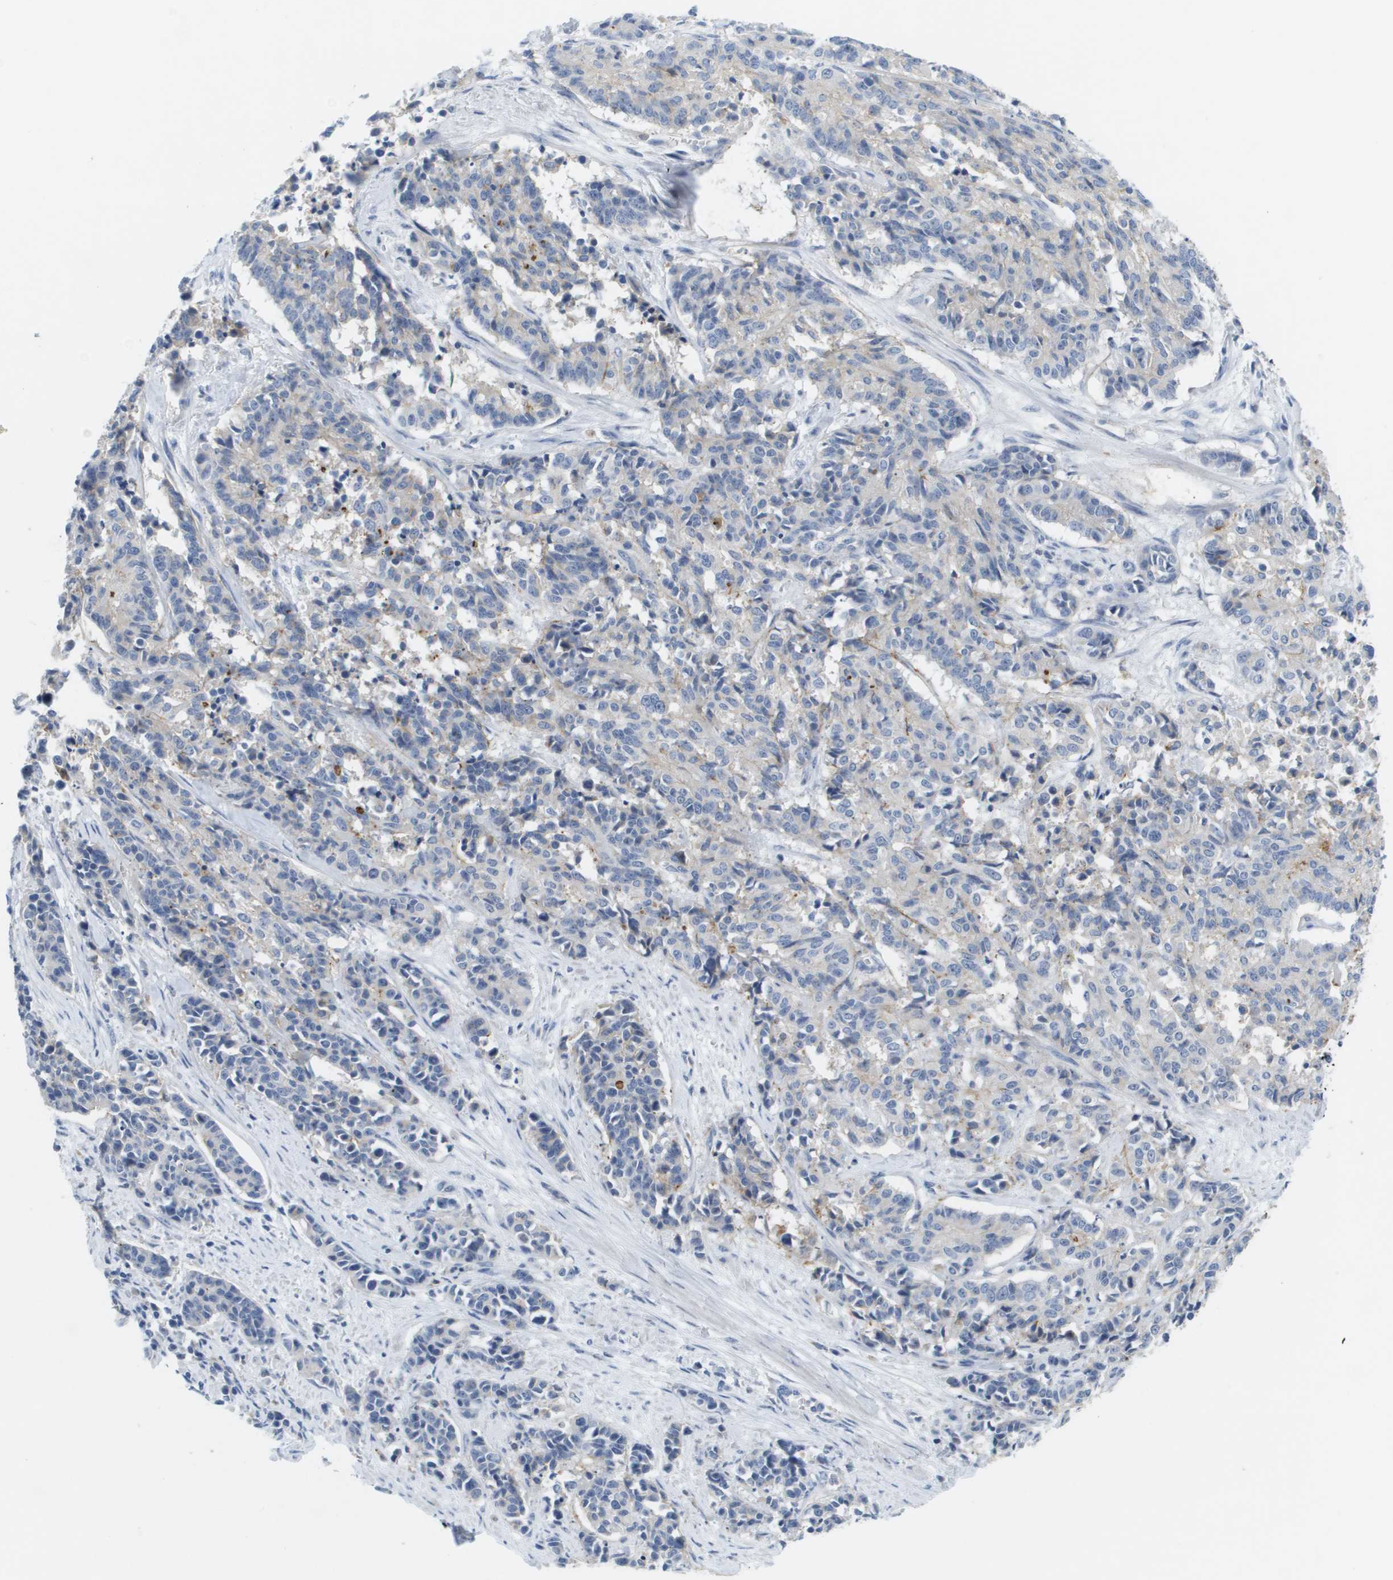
{"staining": {"intensity": "negative", "quantity": "none", "location": "none"}, "tissue": "cervical cancer", "cell_type": "Tumor cells", "image_type": "cancer", "snomed": [{"axis": "morphology", "description": "Squamous cell carcinoma, NOS"}, {"axis": "topography", "description": "Cervix"}], "caption": "Immunohistochemistry micrograph of human squamous cell carcinoma (cervical) stained for a protein (brown), which demonstrates no positivity in tumor cells.", "gene": "LIPG", "patient": {"sex": "female", "age": 35}}